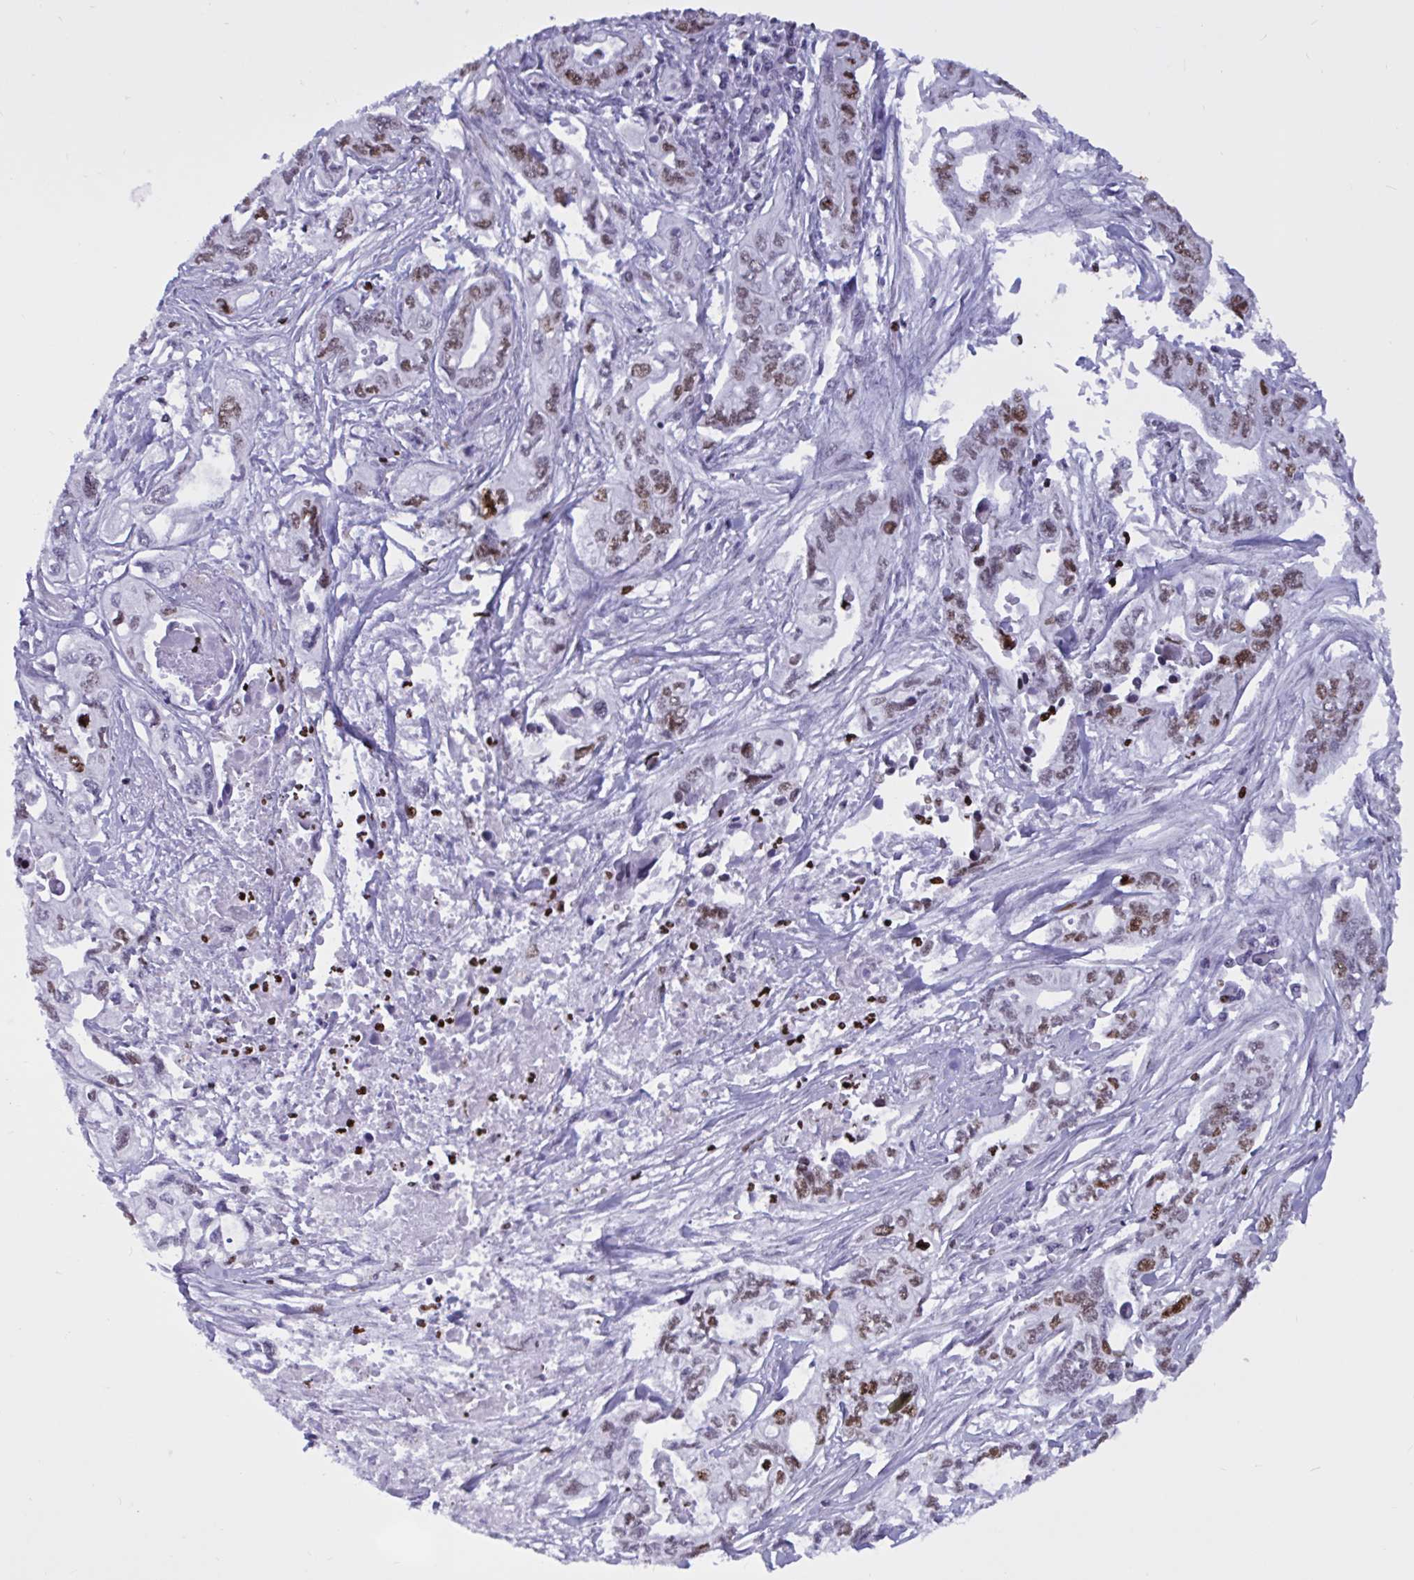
{"staining": {"intensity": "moderate", "quantity": "25%-75%", "location": "nuclear"}, "tissue": "pancreatic cancer", "cell_type": "Tumor cells", "image_type": "cancer", "snomed": [{"axis": "morphology", "description": "Adenocarcinoma, NOS"}, {"axis": "topography", "description": "Pancreas"}], "caption": "Pancreatic adenocarcinoma stained with a protein marker shows moderate staining in tumor cells.", "gene": "HMGB2", "patient": {"sex": "male", "age": 68}}